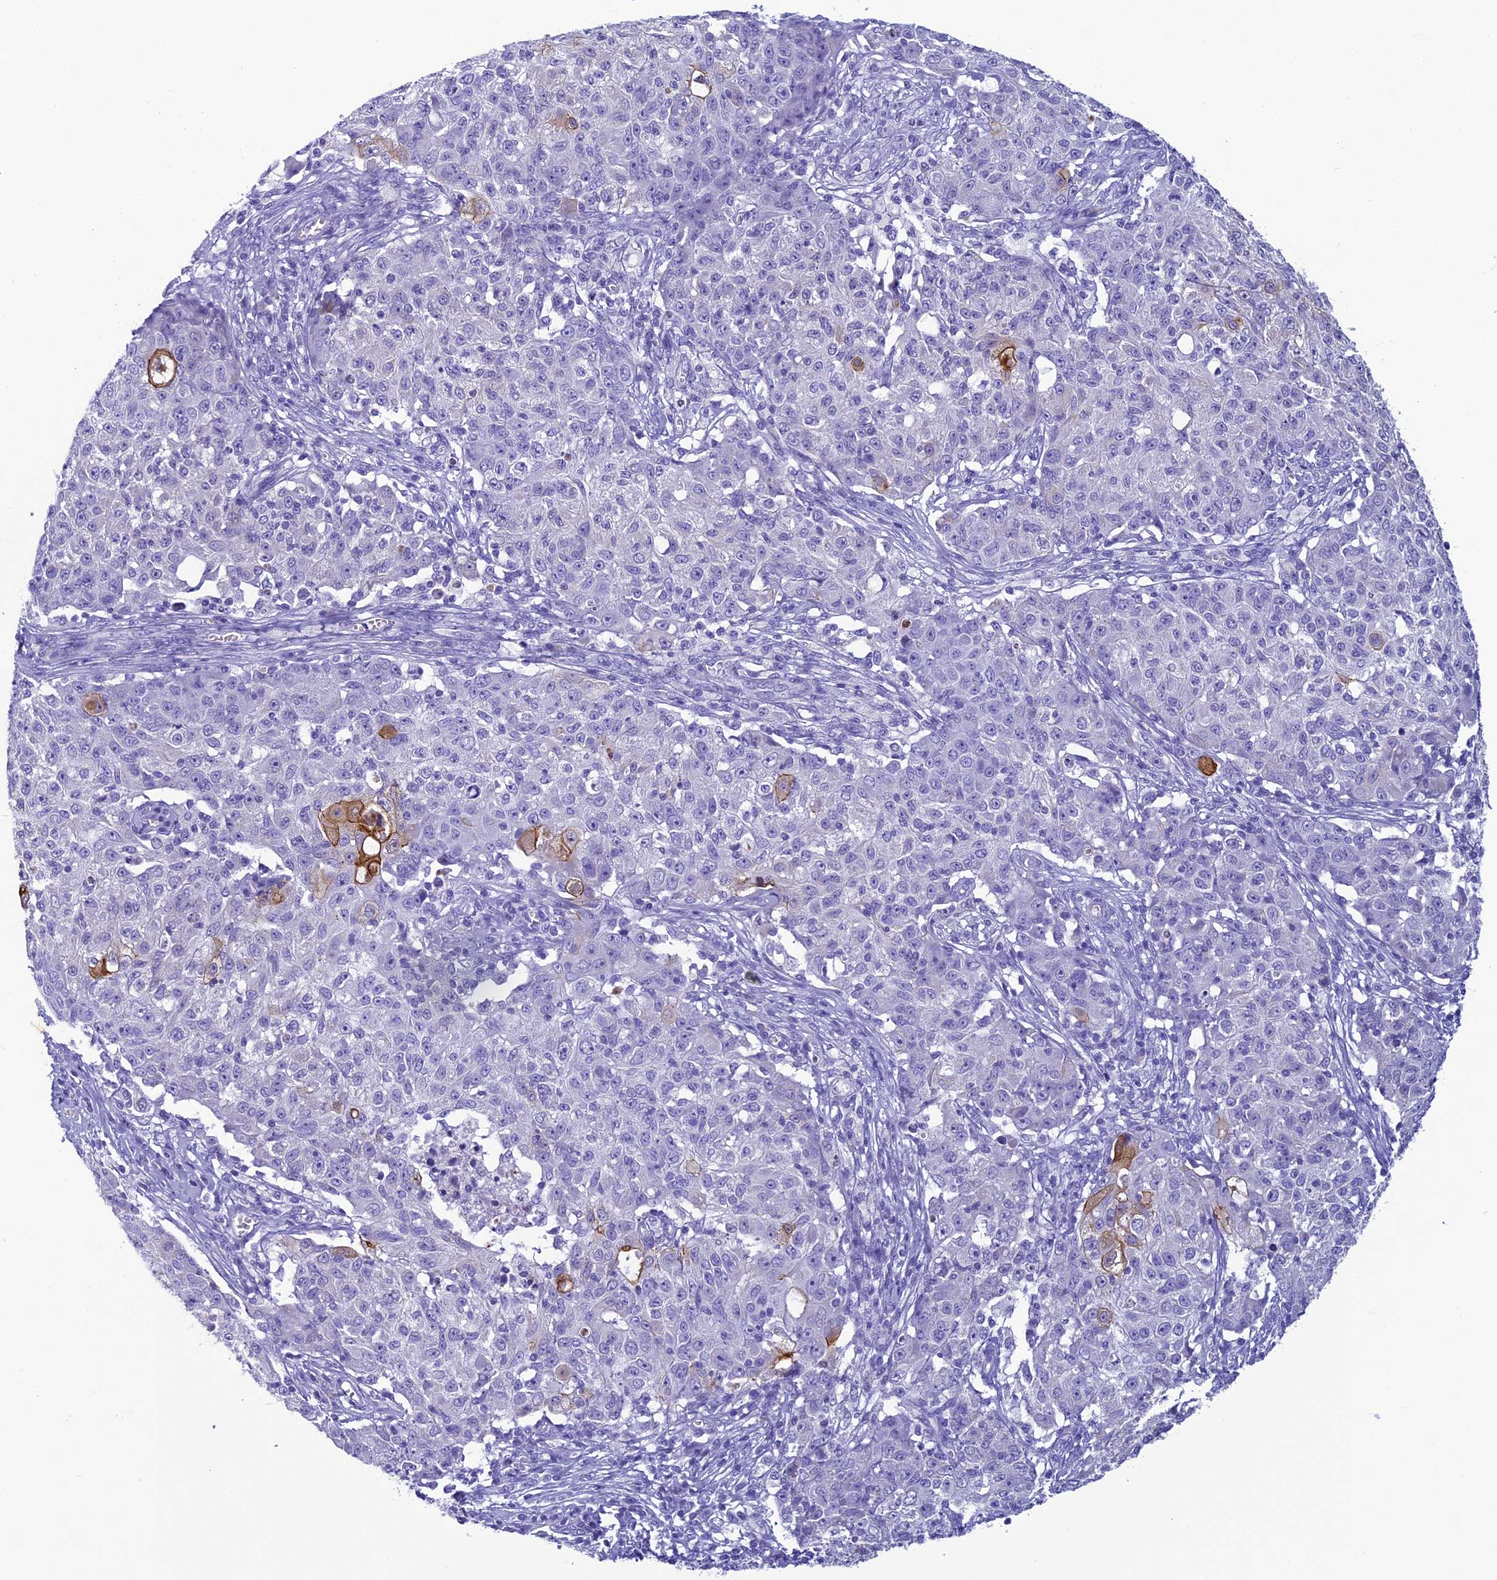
{"staining": {"intensity": "negative", "quantity": "none", "location": "none"}, "tissue": "ovarian cancer", "cell_type": "Tumor cells", "image_type": "cancer", "snomed": [{"axis": "morphology", "description": "Carcinoma, endometroid"}, {"axis": "topography", "description": "Ovary"}], "caption": "Immunohistochemistry (IHC) image of human ovarian cancer stained for a protein (brown), which exhibits no staining in tumor cells.", "gene": "SCEL", "patient": {"sex": "female", "age": 42}}